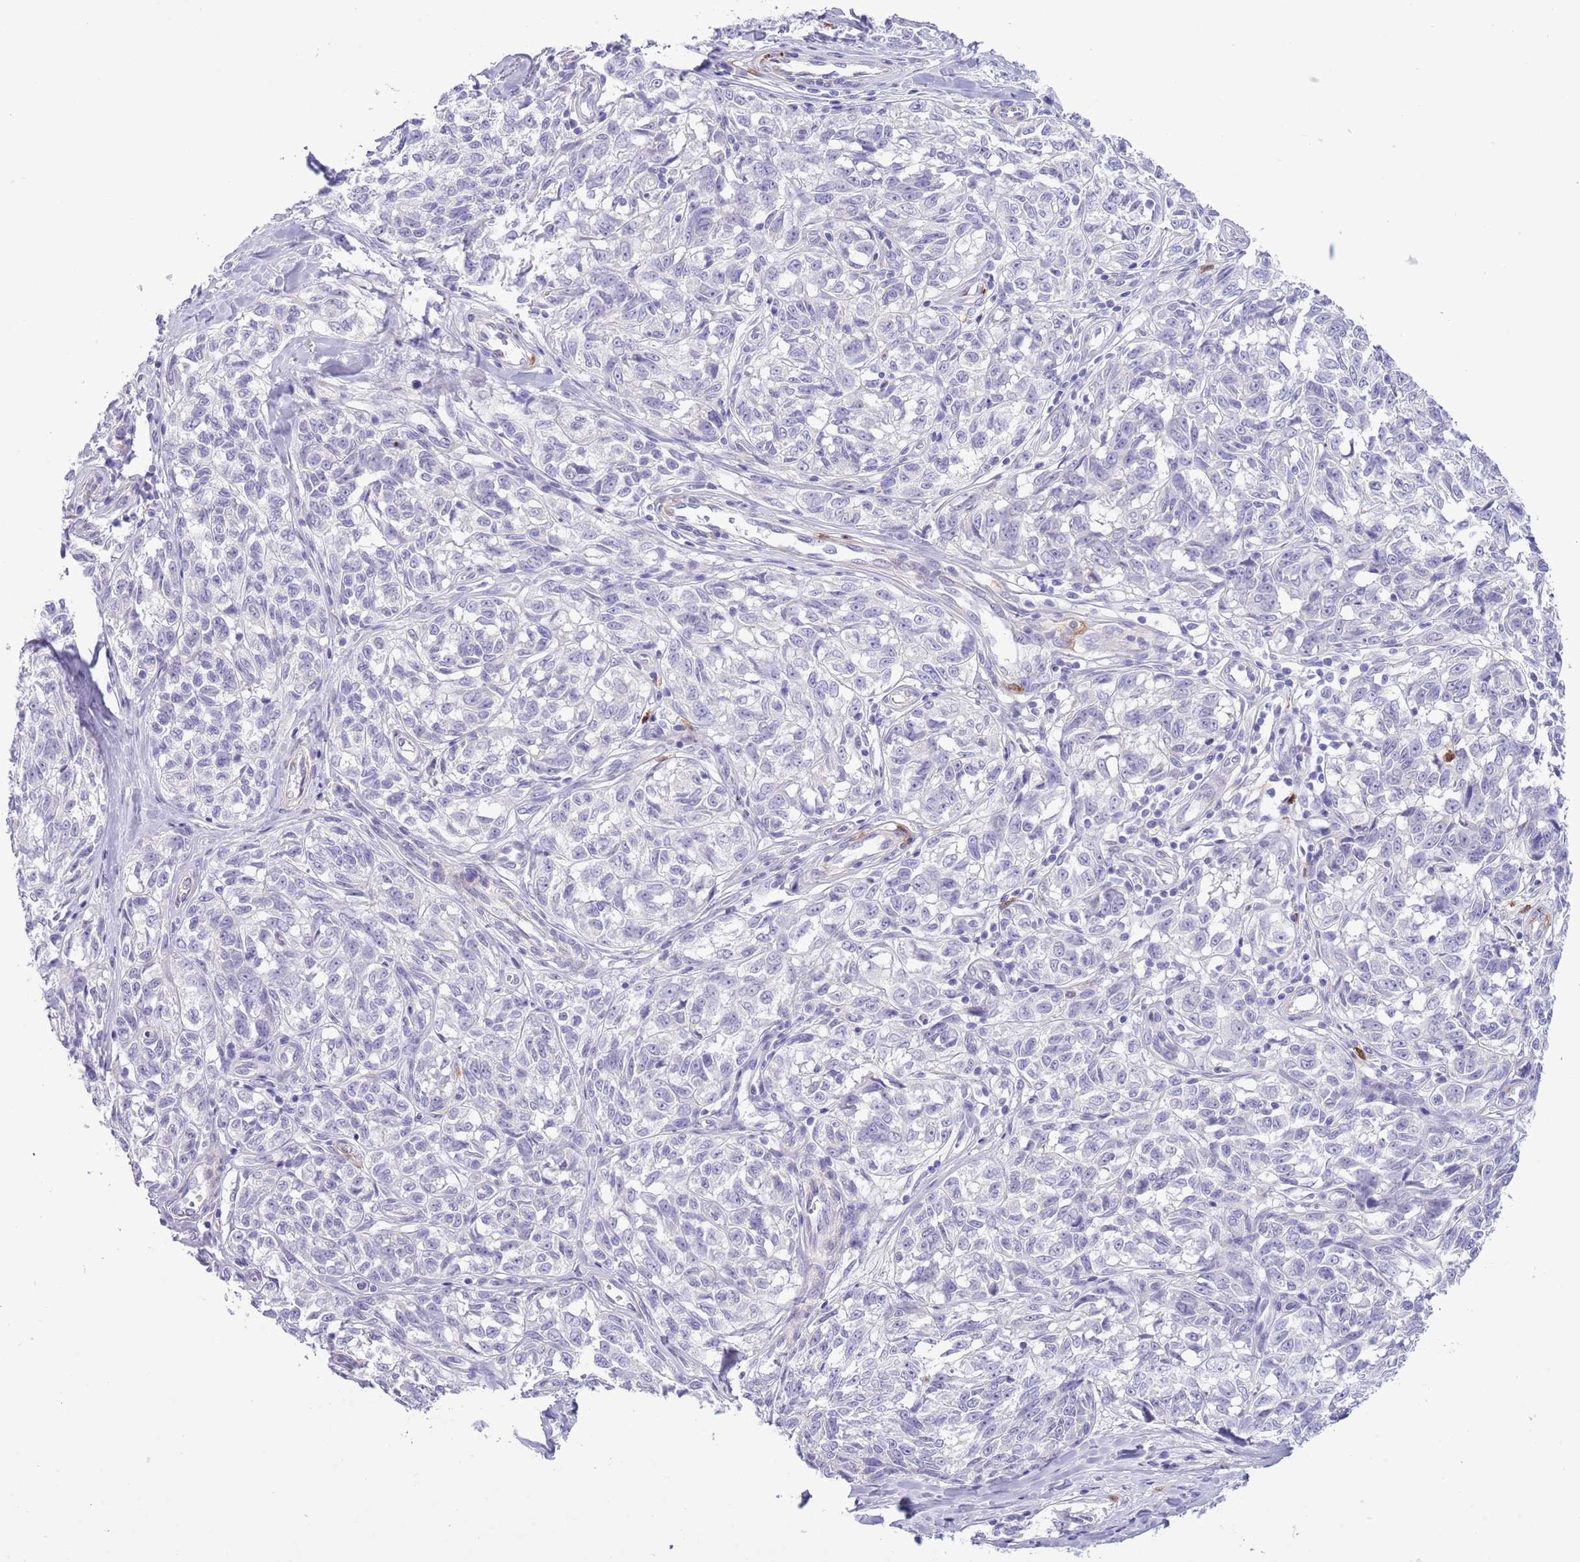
{"staining": {"intensity": "negative", "quantity": "none", "location": "none"}, "tissue": "melanoma", "cell_type": "Tumor cells", "image_type": "cancer", "snomed": [{"axis": "morphology", "description": "Normal tissue, NOS"}, {"axis": "morphology", "description": "Malignant melanoma, NOS"}, {"axis": "topography", "description": "Skin"}], "caption": "Immunohistochemical staining of human melanoma demonstrates no significant staining in tumor cells. (DAB (3,3'-diaminobenzidine) IHC visualized using brightfield microscopy, high magnification).", "gene": "OR6M1", "patient": {"sex": "female", "age": 64}}